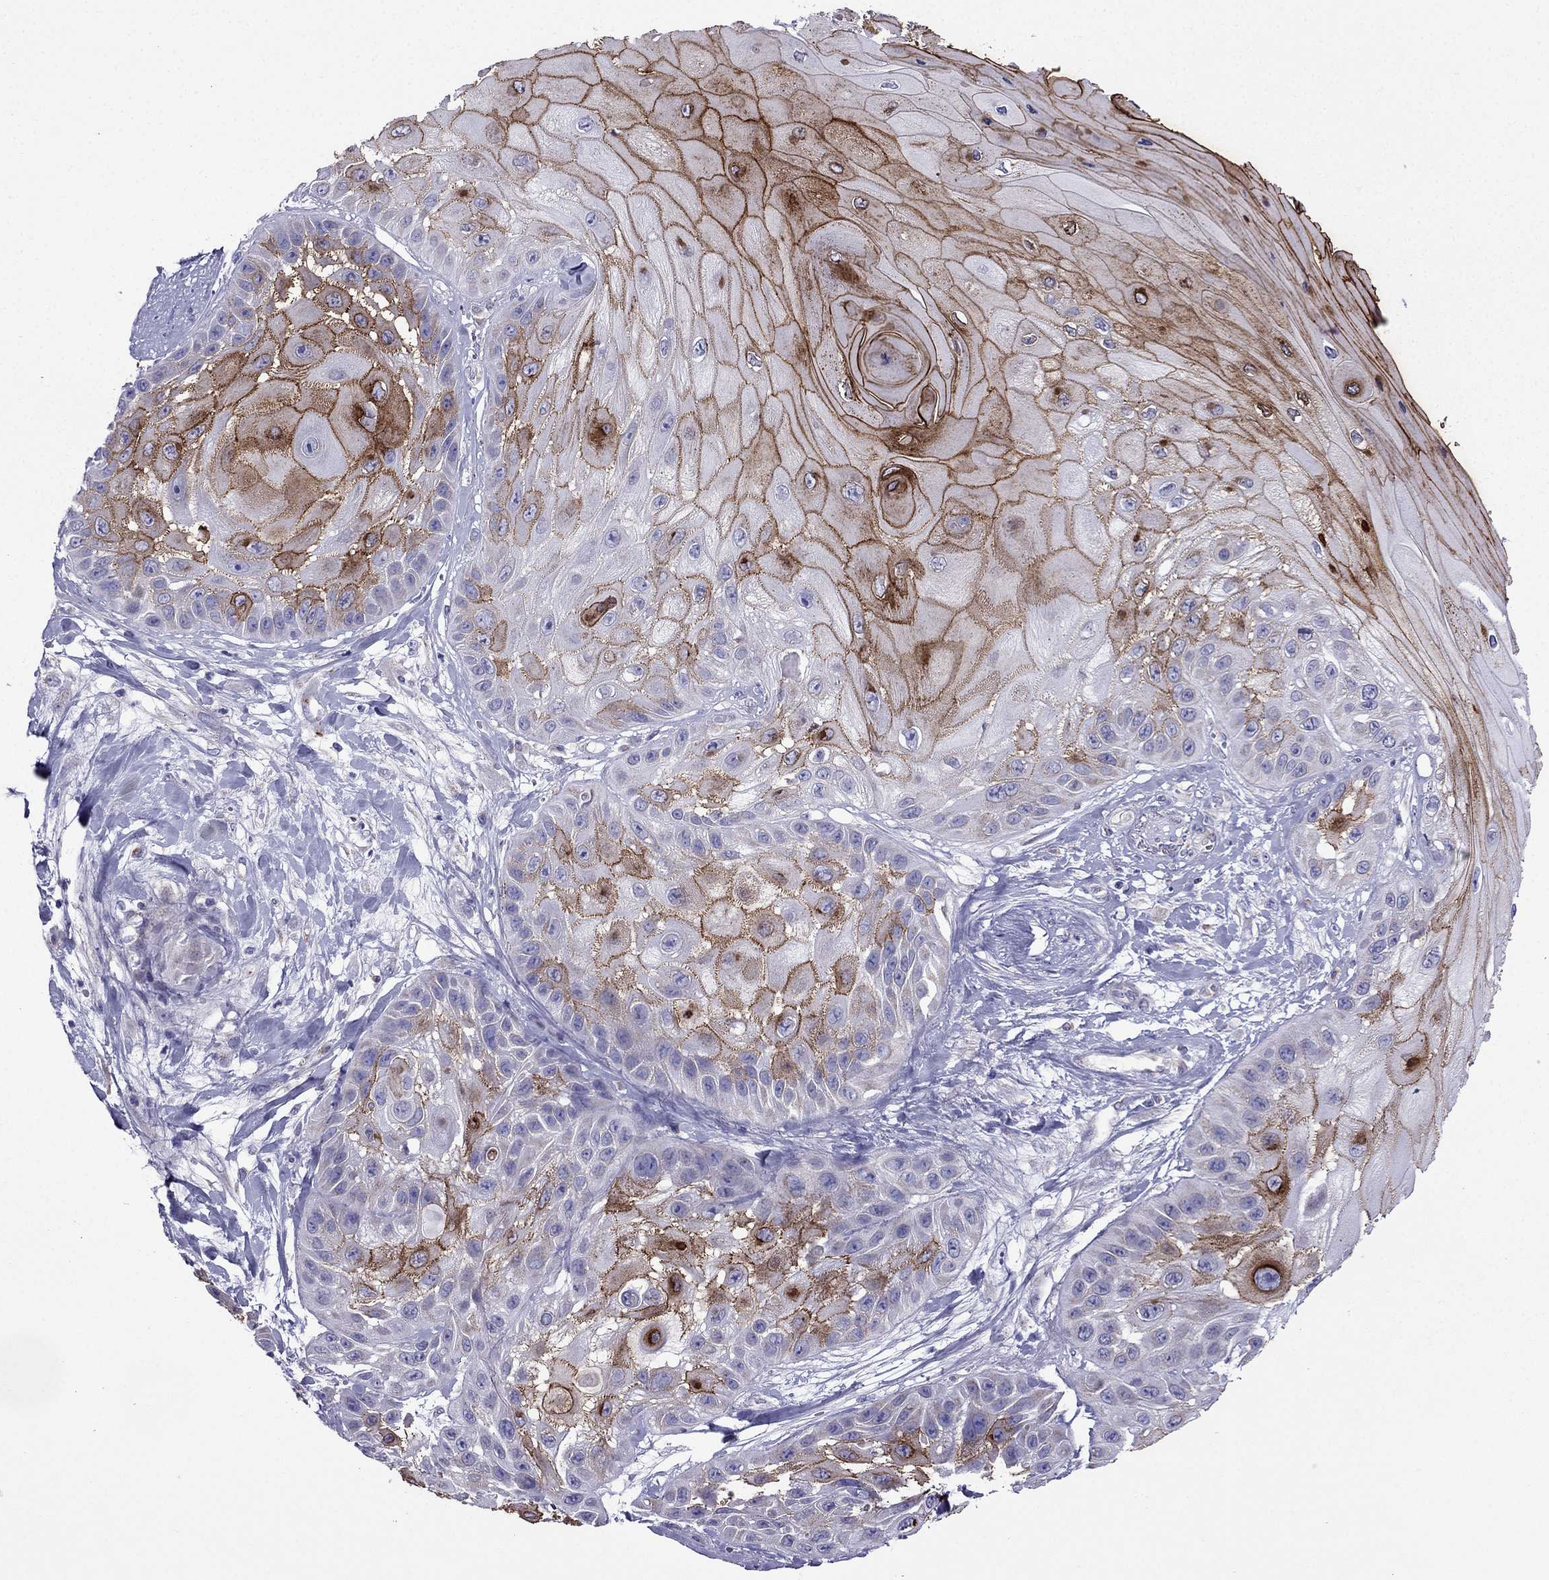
{"staining": {"intensity": "strong", "quantity": "25%-75%", "location": "cytoplasmic/membranous"}, "tissue": "skin cancer", "cell_type": "Tumor cells", "image_type": "cancer", "snomed": [{"axis": "morphology", "description": "Normal tissue, NOS"}, {"axis": "morphology", "description": "Squamous cell carcinoma, NOS"}, {"axis": "topography", "description": "Skin"}], "caption": "DAB (3,3'-diaminobenzidine) immunohistochemical staining of skin cancer displays strong cytoplasmic/membranous protein staining in about 25%-75% of tumor cells. The staining was performed using DAB (3,3'-diaminobenzidine) to visualize the protein expression in brown, while the nuclei were stained in blue with hematoxylin (Magnification: 20x).", "gene": "DSC1", "patient": {"sex": "male", "age": 79}}